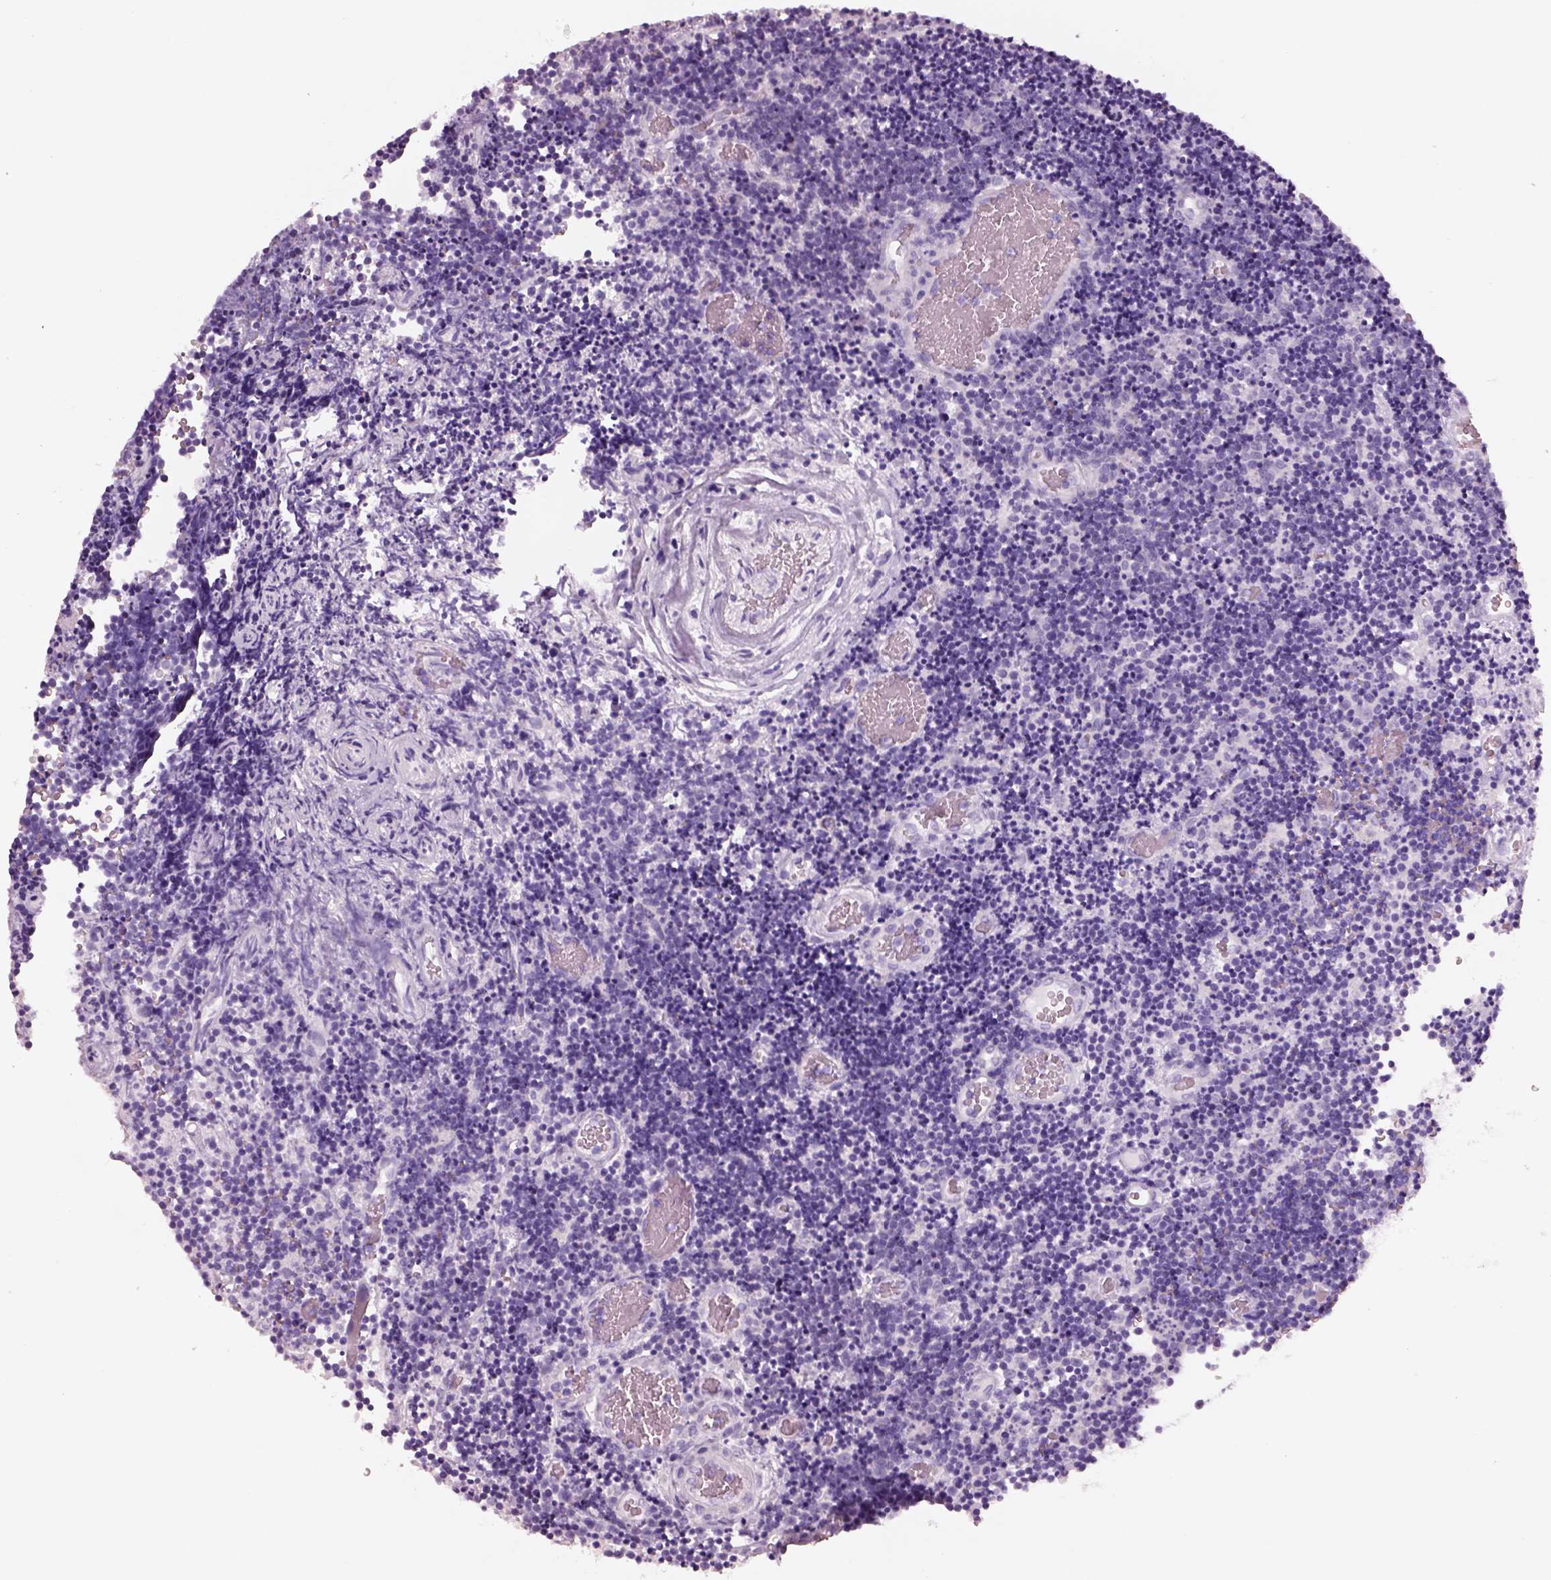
{"staining": {"intensity": "negative", "quantity": "none", "location": "none"}, "tissue": "lymphoma", "cell_type": "Tumor cells", "image_type": "cancer", "snomed": [{"axis": "morphology", "description": "Malignant lymphoma, non-Hodgkin's type, Low grade"}, {"axis": "topography", "description": "Brain"}], "caption": "DAB immunohistochemical staining of human low-grade malignant lymphoma, non-Hodgkin's type shows no significant expression in tumor cells.", "gene": "PNOC", "patient": {"sex": "female", "age": 66}}